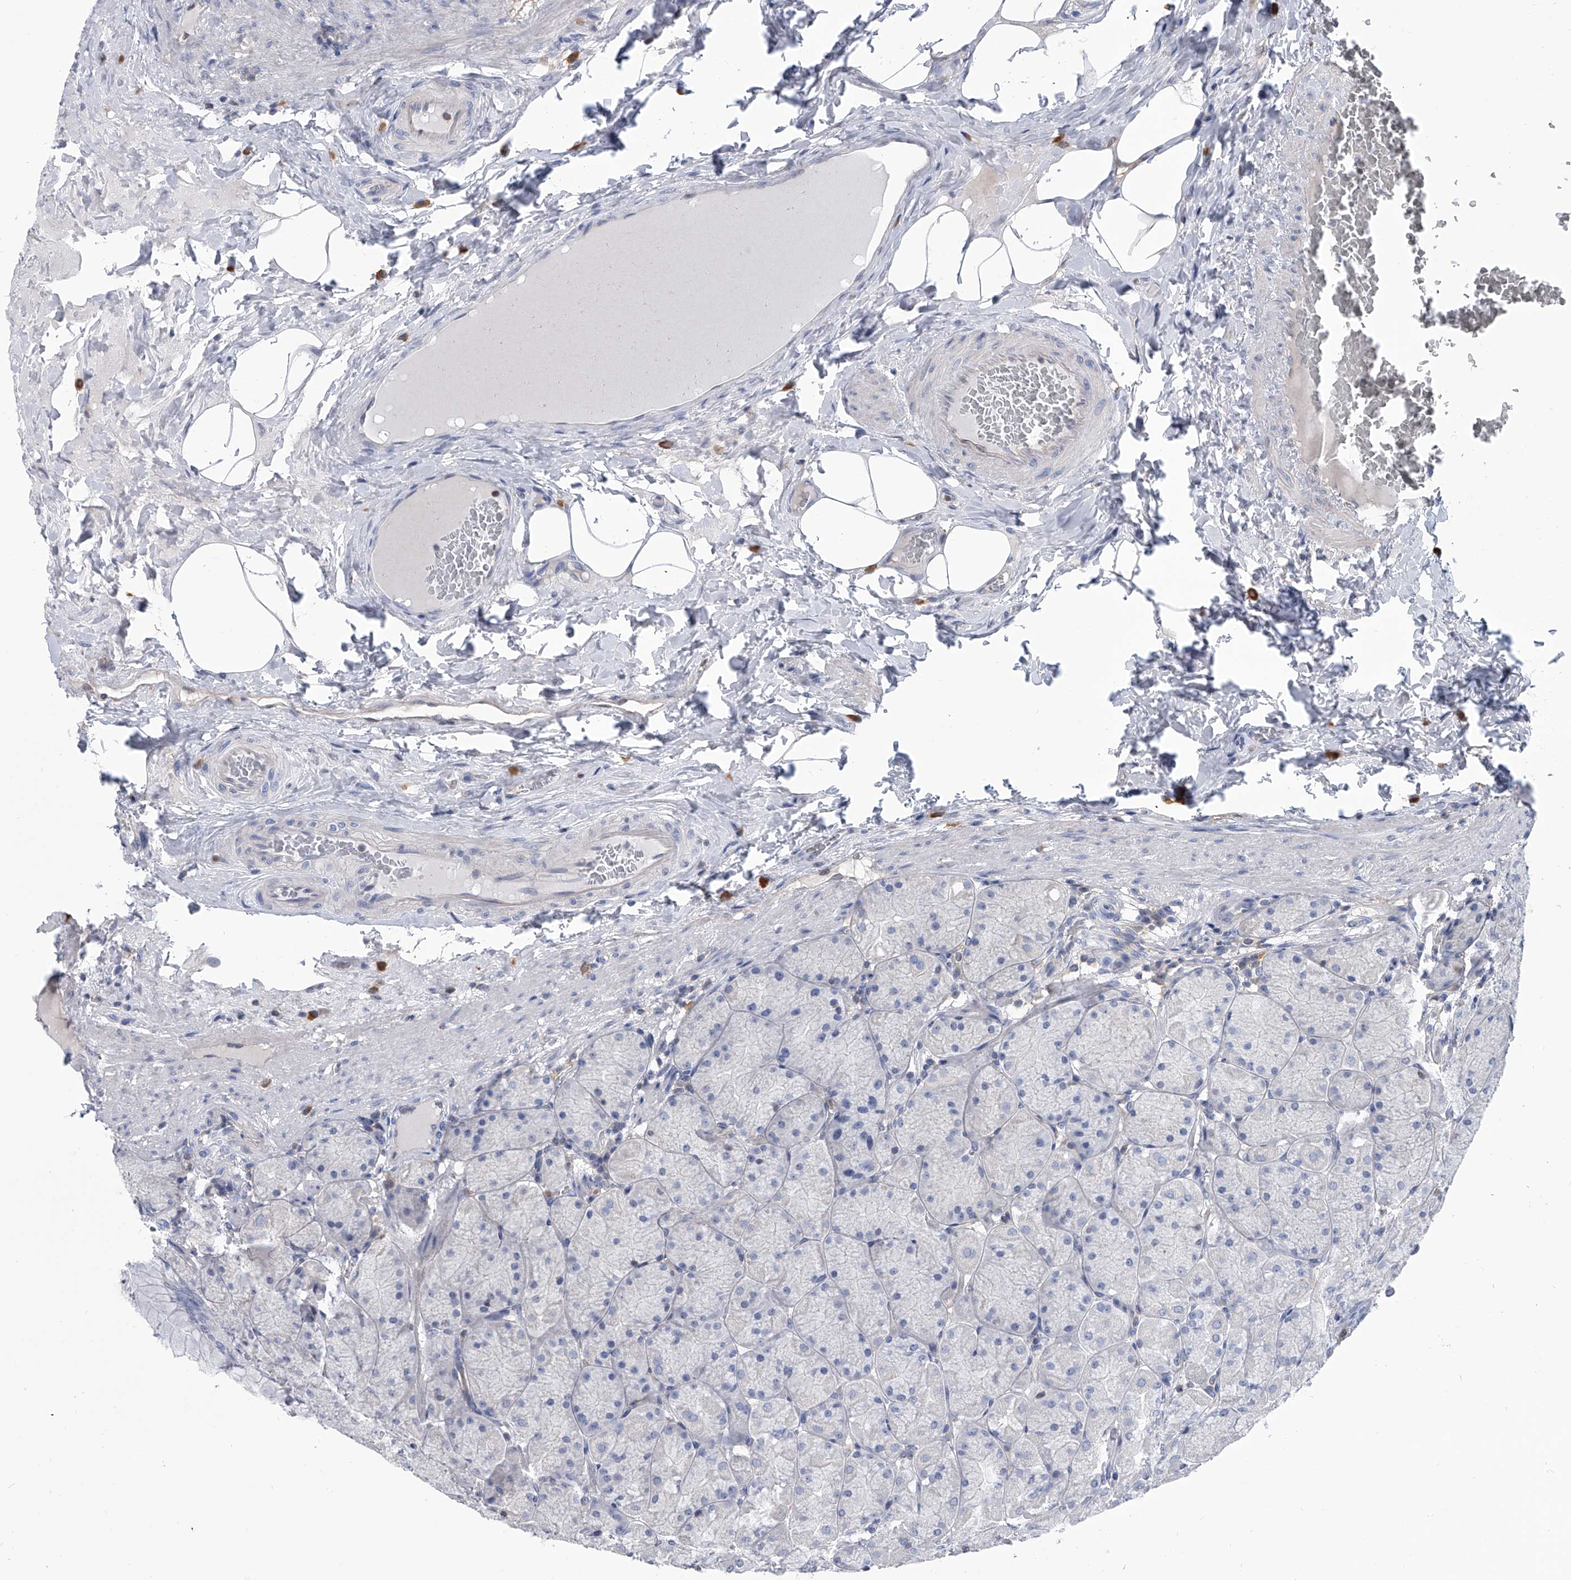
{"staining": {"intensity": "negative", "quantity": "none", "location": "none"}, "tissue": "stomach", "cell_type": "Glandular cells", "image_type": "normal", "snomed": [{"axis": "morphology", "description": "Normal tissue, NOS"}, {"axis": "topography", "description": "Stomach, upper"}], "caption": "The micrograph exhibits no staining of glandular cells in benign stomach. (IHC, brightfield microscopy, high magnification).", "gene": "SERPINB9", "patient": {"sex": "female", "age": 56}}